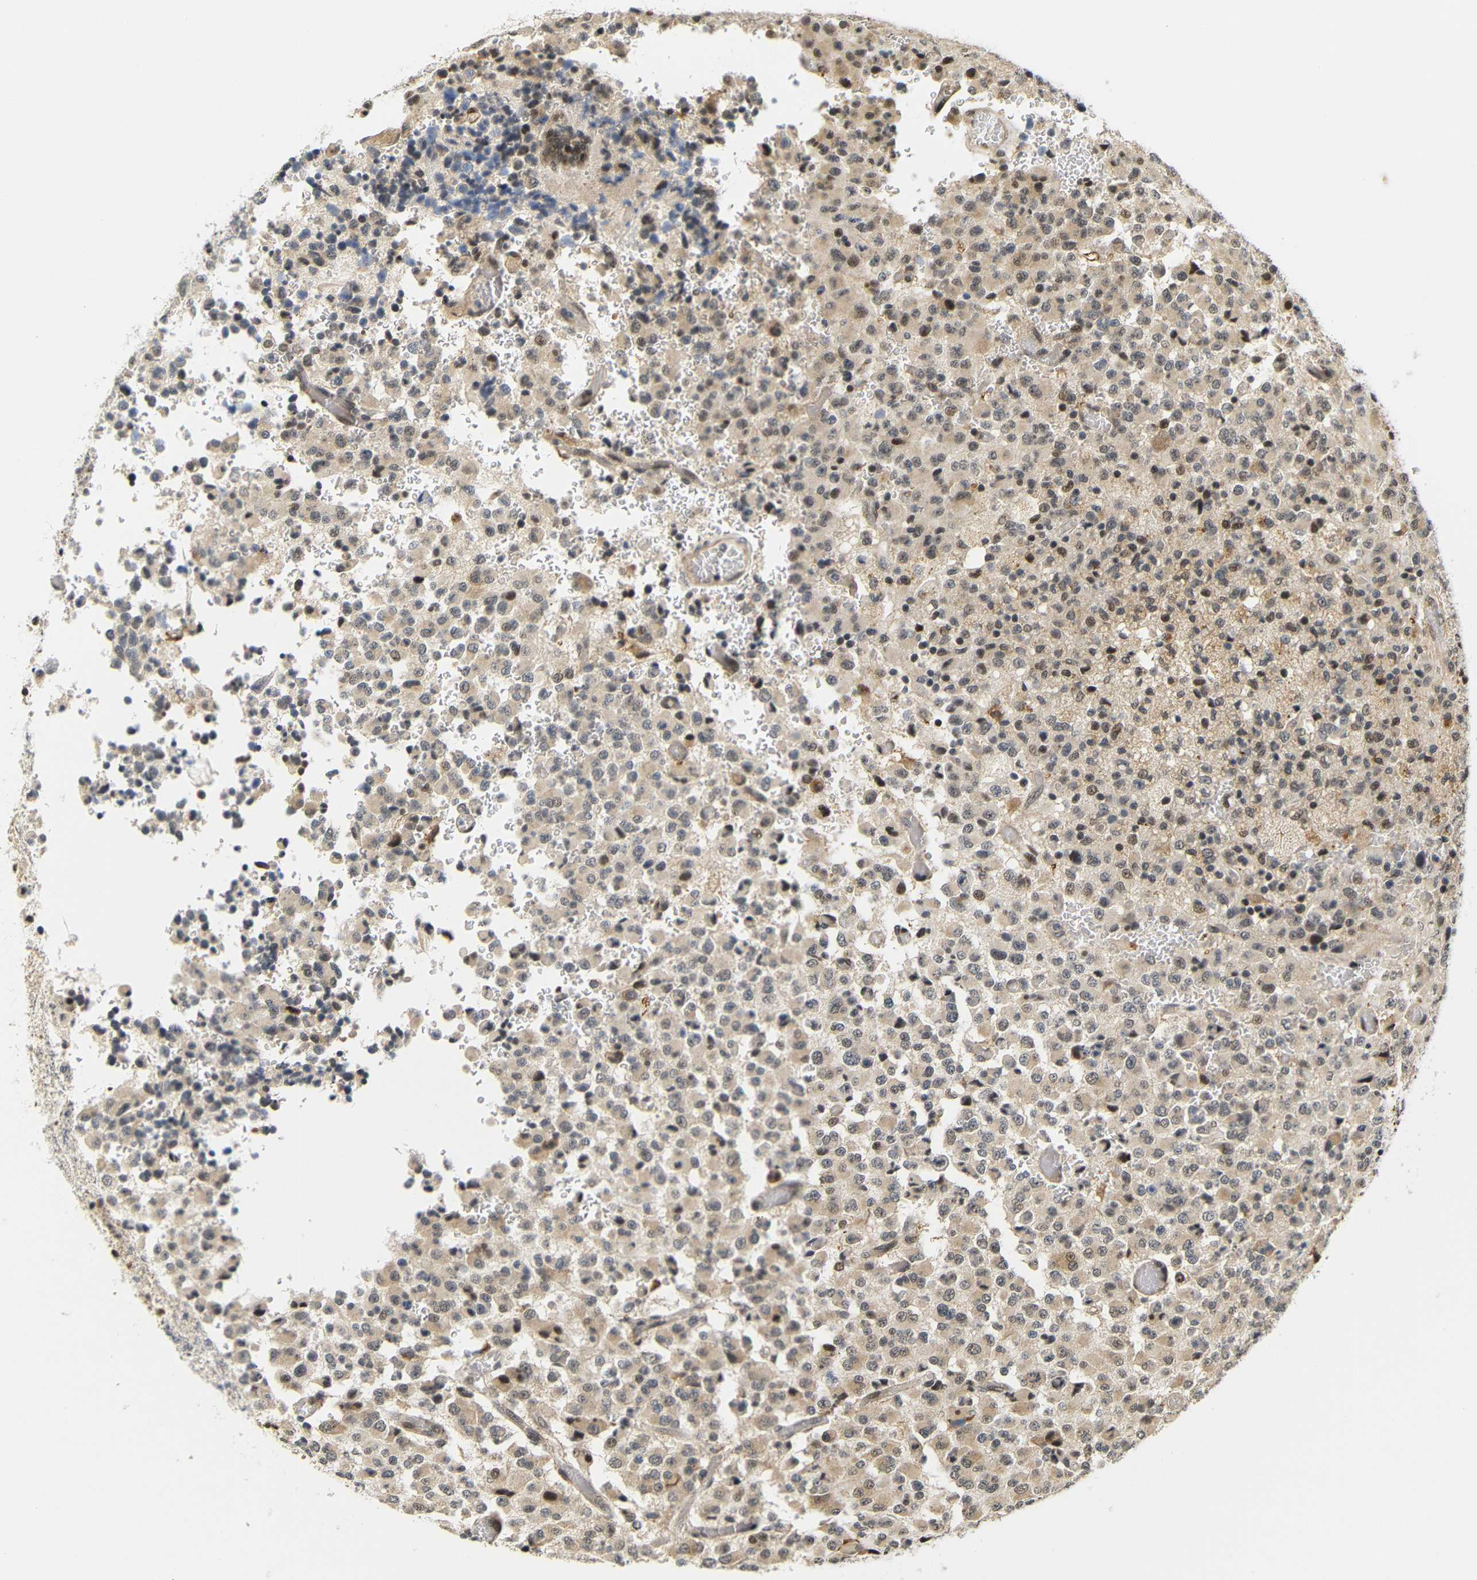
{"staining": {"intensity": "moderate", "quantity": ">75%", "location": "cytoplasmic/membranous,nuclear"}, "tissue": "glioma", "cell_type": "Tumor cells", "image_type": "cancer", "snomed": [{"axis": "morphology", "description": "Glioma, malignant, High grade"}, {"axis": "topography", "description": "pancreas cauda"}], "caption": "Protein expression analysis of human glioma reveals moderate cytoplasmic/membranous and nuclear positivity in about >75% of tumor cells. (DAB = brown stain, brightfield microscopy at high magnification).", "gene": "GJA5", "patient": {"sex": "male", "age": 60}}